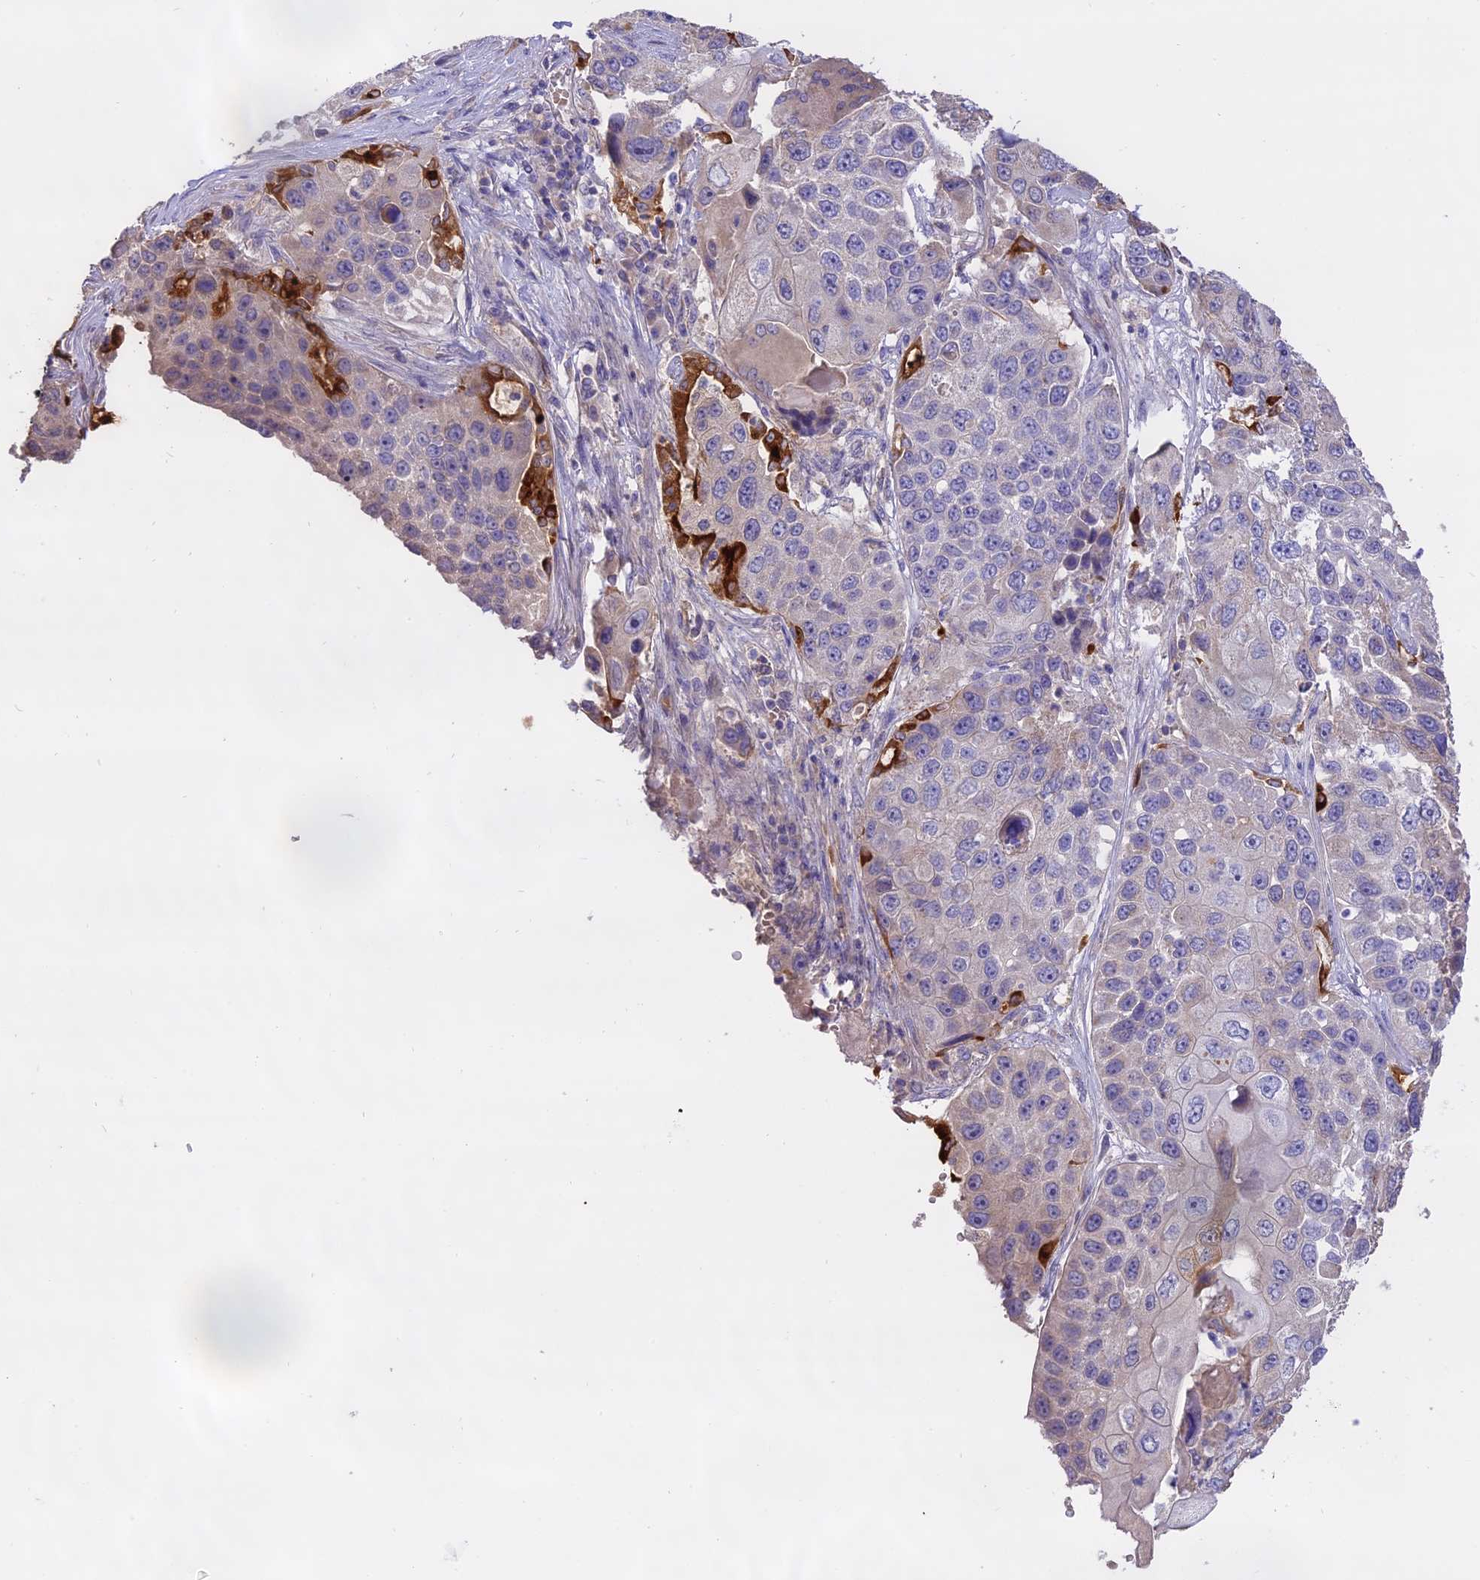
{"staining": {"intensity": "negative", "quantity": "none", "location": "none"}, "tissue": "lung cancer", "cell_type": "Tumor cells", "image_type": "cancer", "snomed": [{"axis": "morphology", "description": "Squamous cell carcinoma, NOS"}, {"axis": "topography", "description": "Lung"}], "caption": "DAB immunohistochemical staining of human squamous cell carcinoma (lung) reveals no significant expression in tumor cells.", "gene": "WFDC2", "patient": {"sex": "male", "age": 61}}